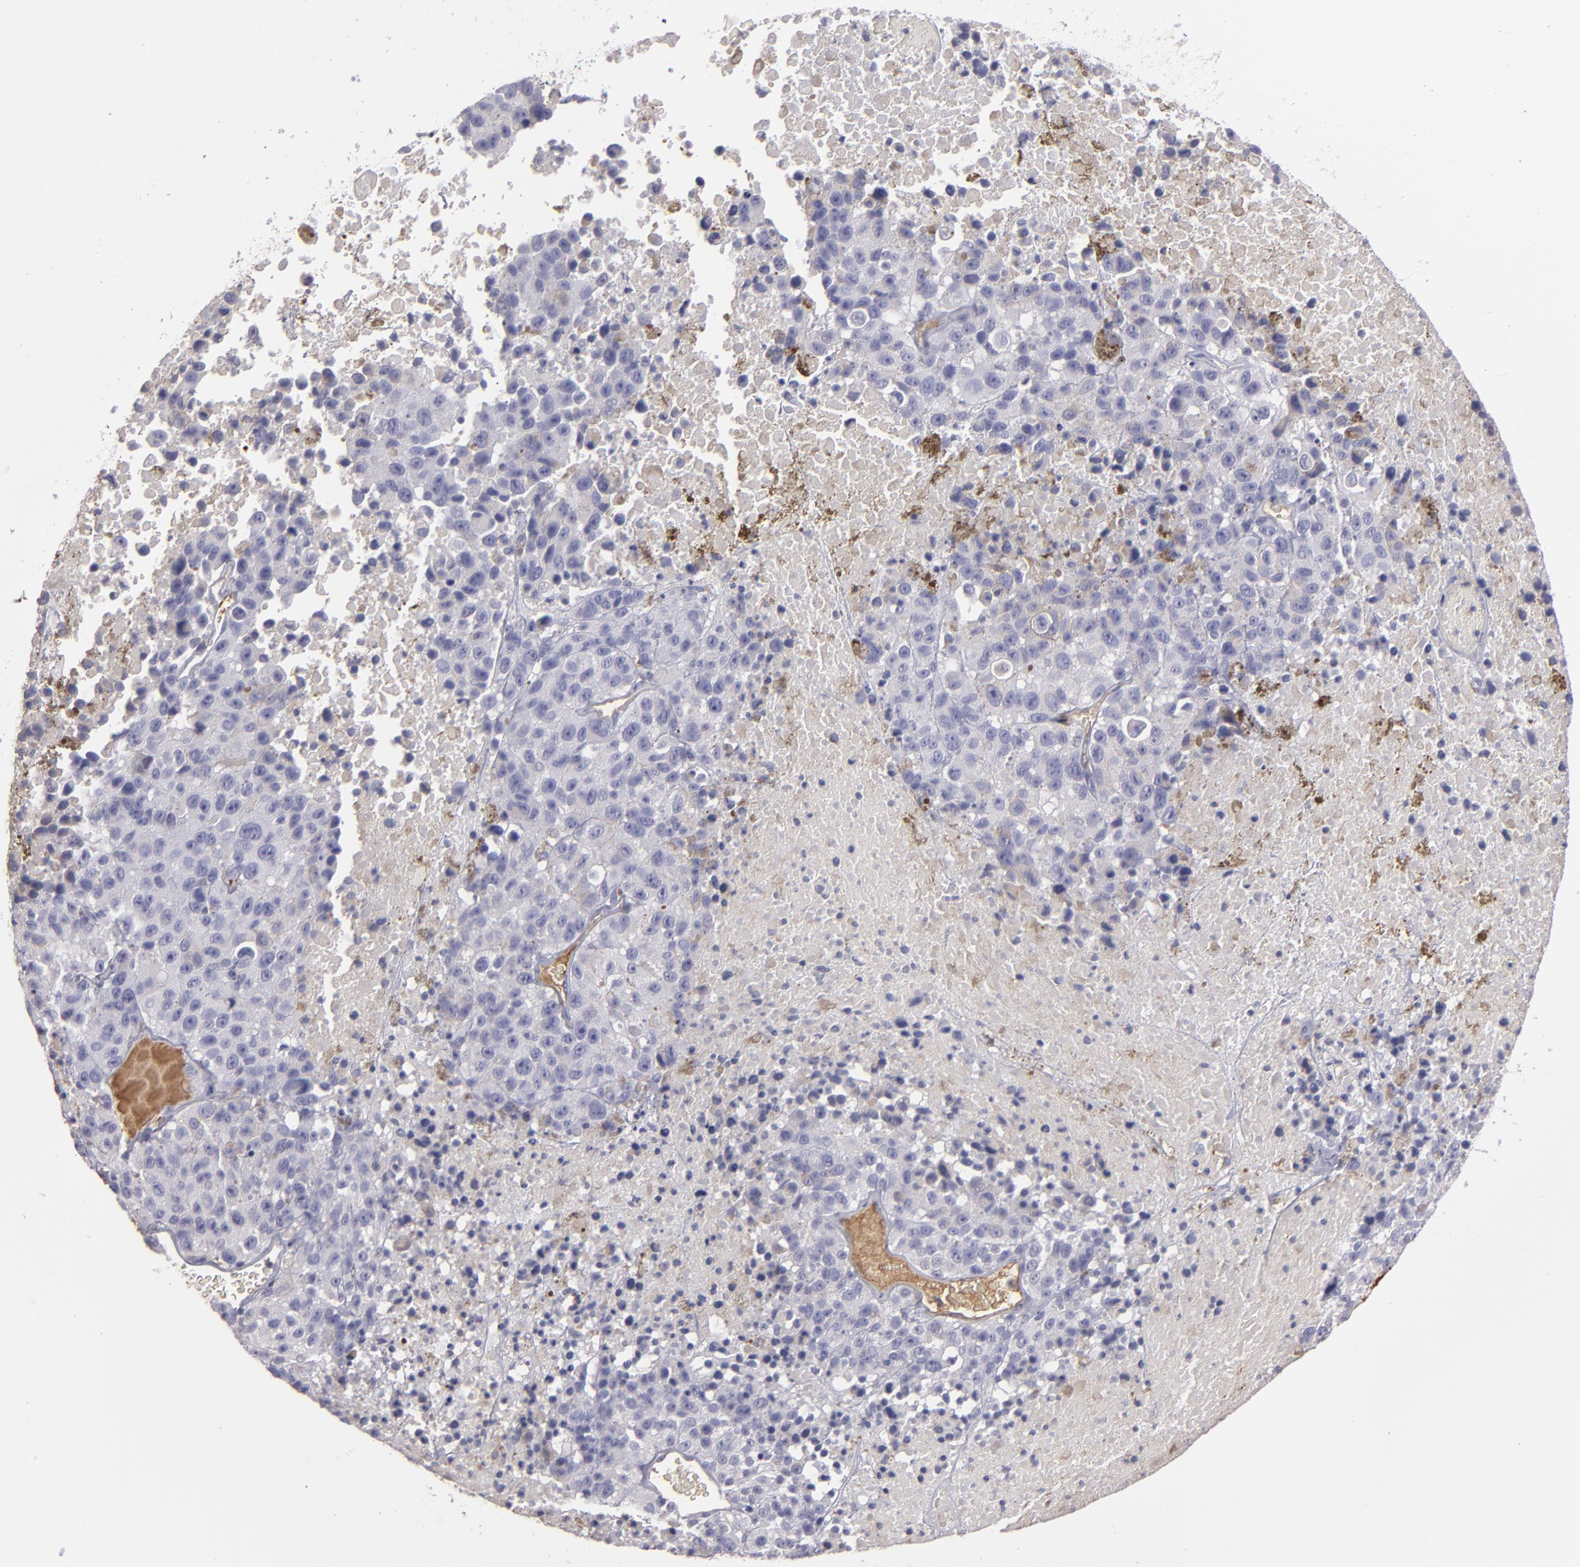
{"staining": {"intensity": "negative", "quantity": "none", "location": "none"}, "tissue": "melanoma", "cell_type": "Tumor cells", "image_type": "cancer", "snomed": [{"axis": "morphology", "description": "Malignant melanoma, Metastatic site"}, {"axis": "topography", "description": "Cerebral cortex"}], "caption": "This is an immunohistochemistry (IHC) image of human malignant melanoma (metastatic site). There is no expression in tumor cells.", "gene": "ABCC4", "patient": {"sex": "female", "age": 52}}